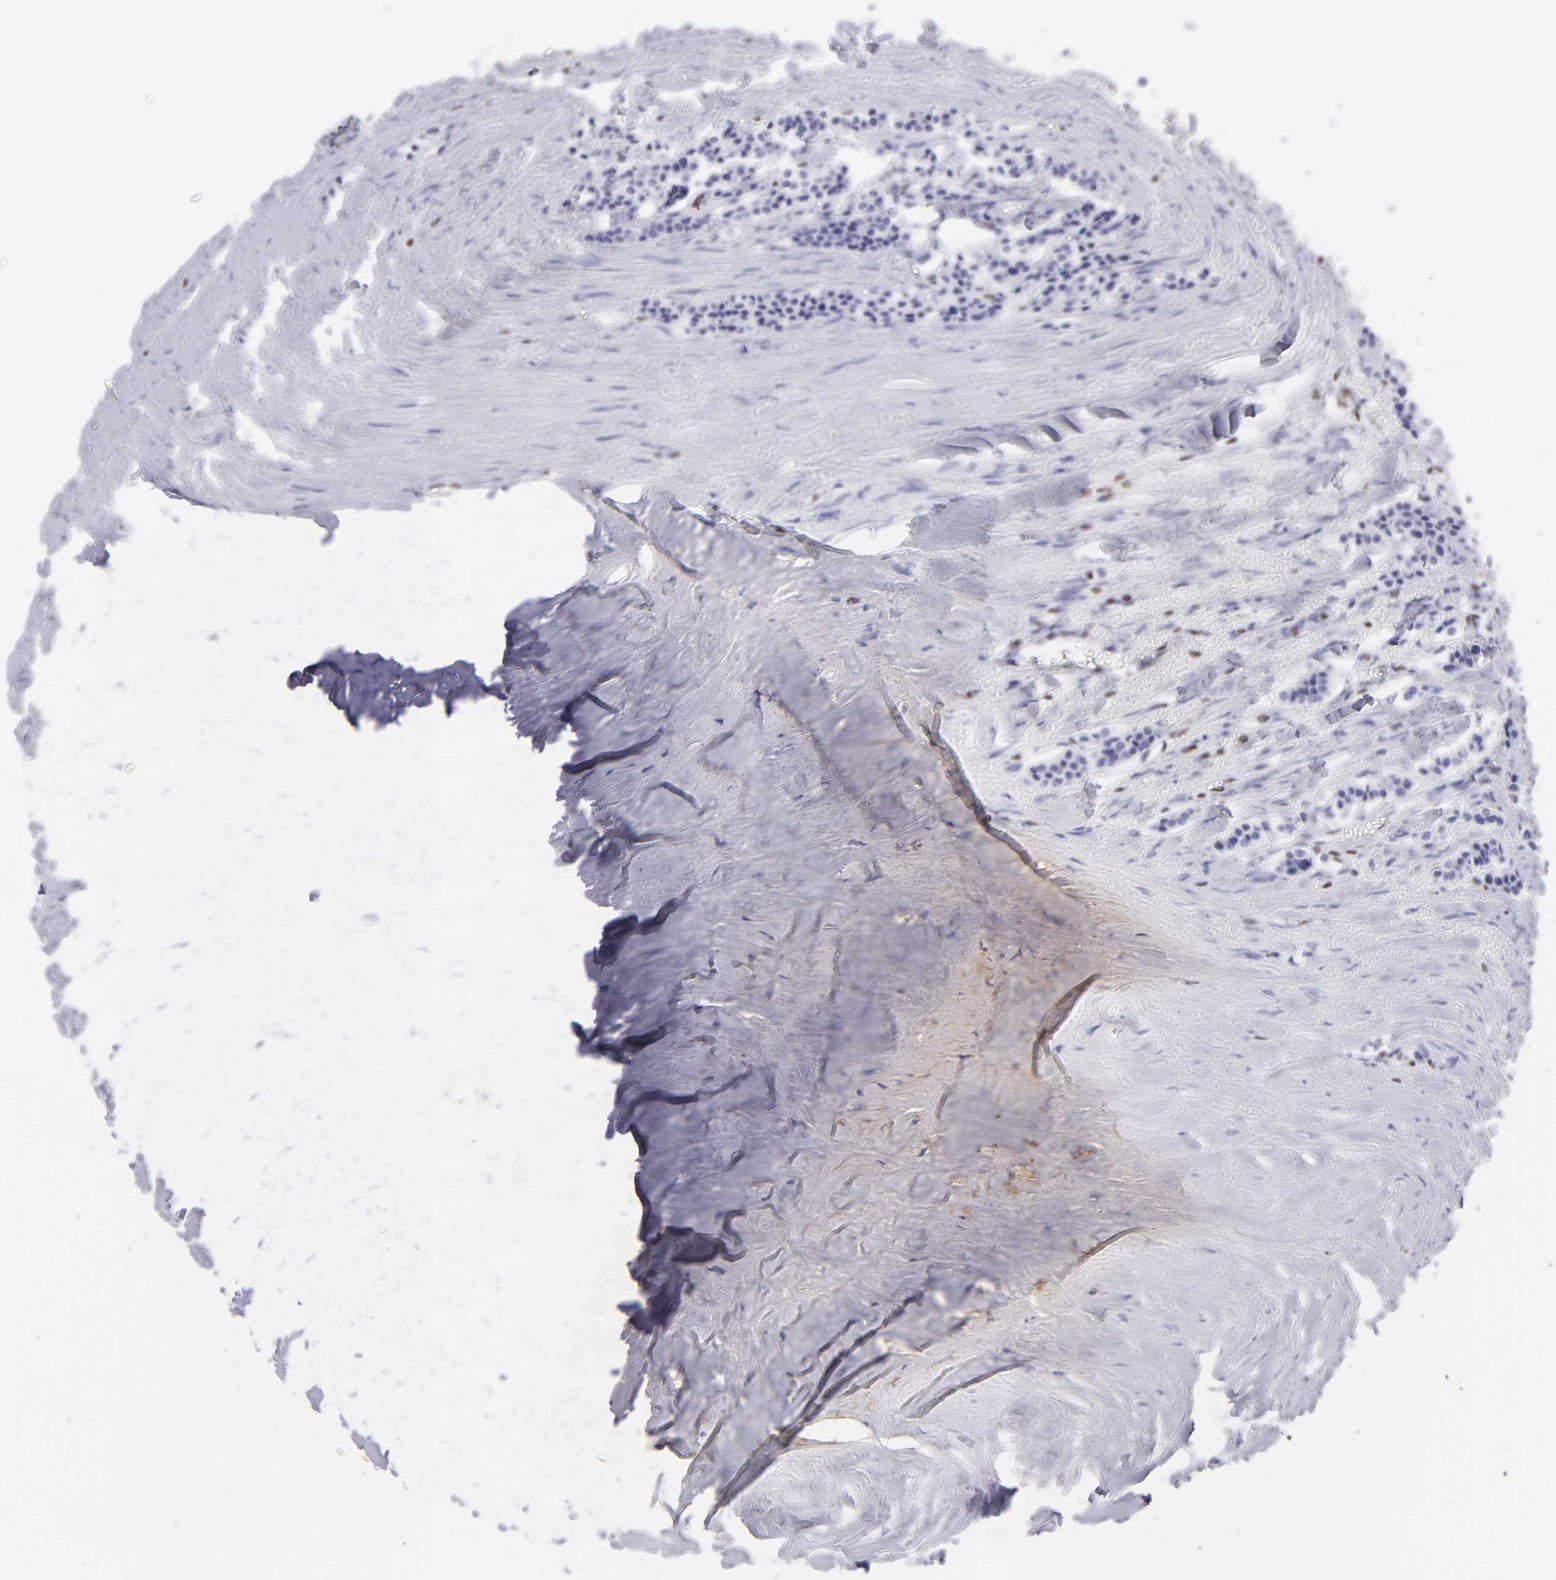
{"staining": {"intensity": "negative", "quantity": "none", "location": "none"}, "tissue": "carcinoid", "cell_type": "Tumor cells", "image_type": "cancer", "snomed": [{"axis": "morphology", "description": "Carcinoid, malignant, NOS"}, {"axis": "topography", "description": "Small intestine"}], "caption": "DAB (3,3'-diaminobenzidine) immunohistochemical staining of carcinoid shows no significant positivity in tumor cells.", "gene": "ETS1", "patient": {"sex": "male", "age": 63}}